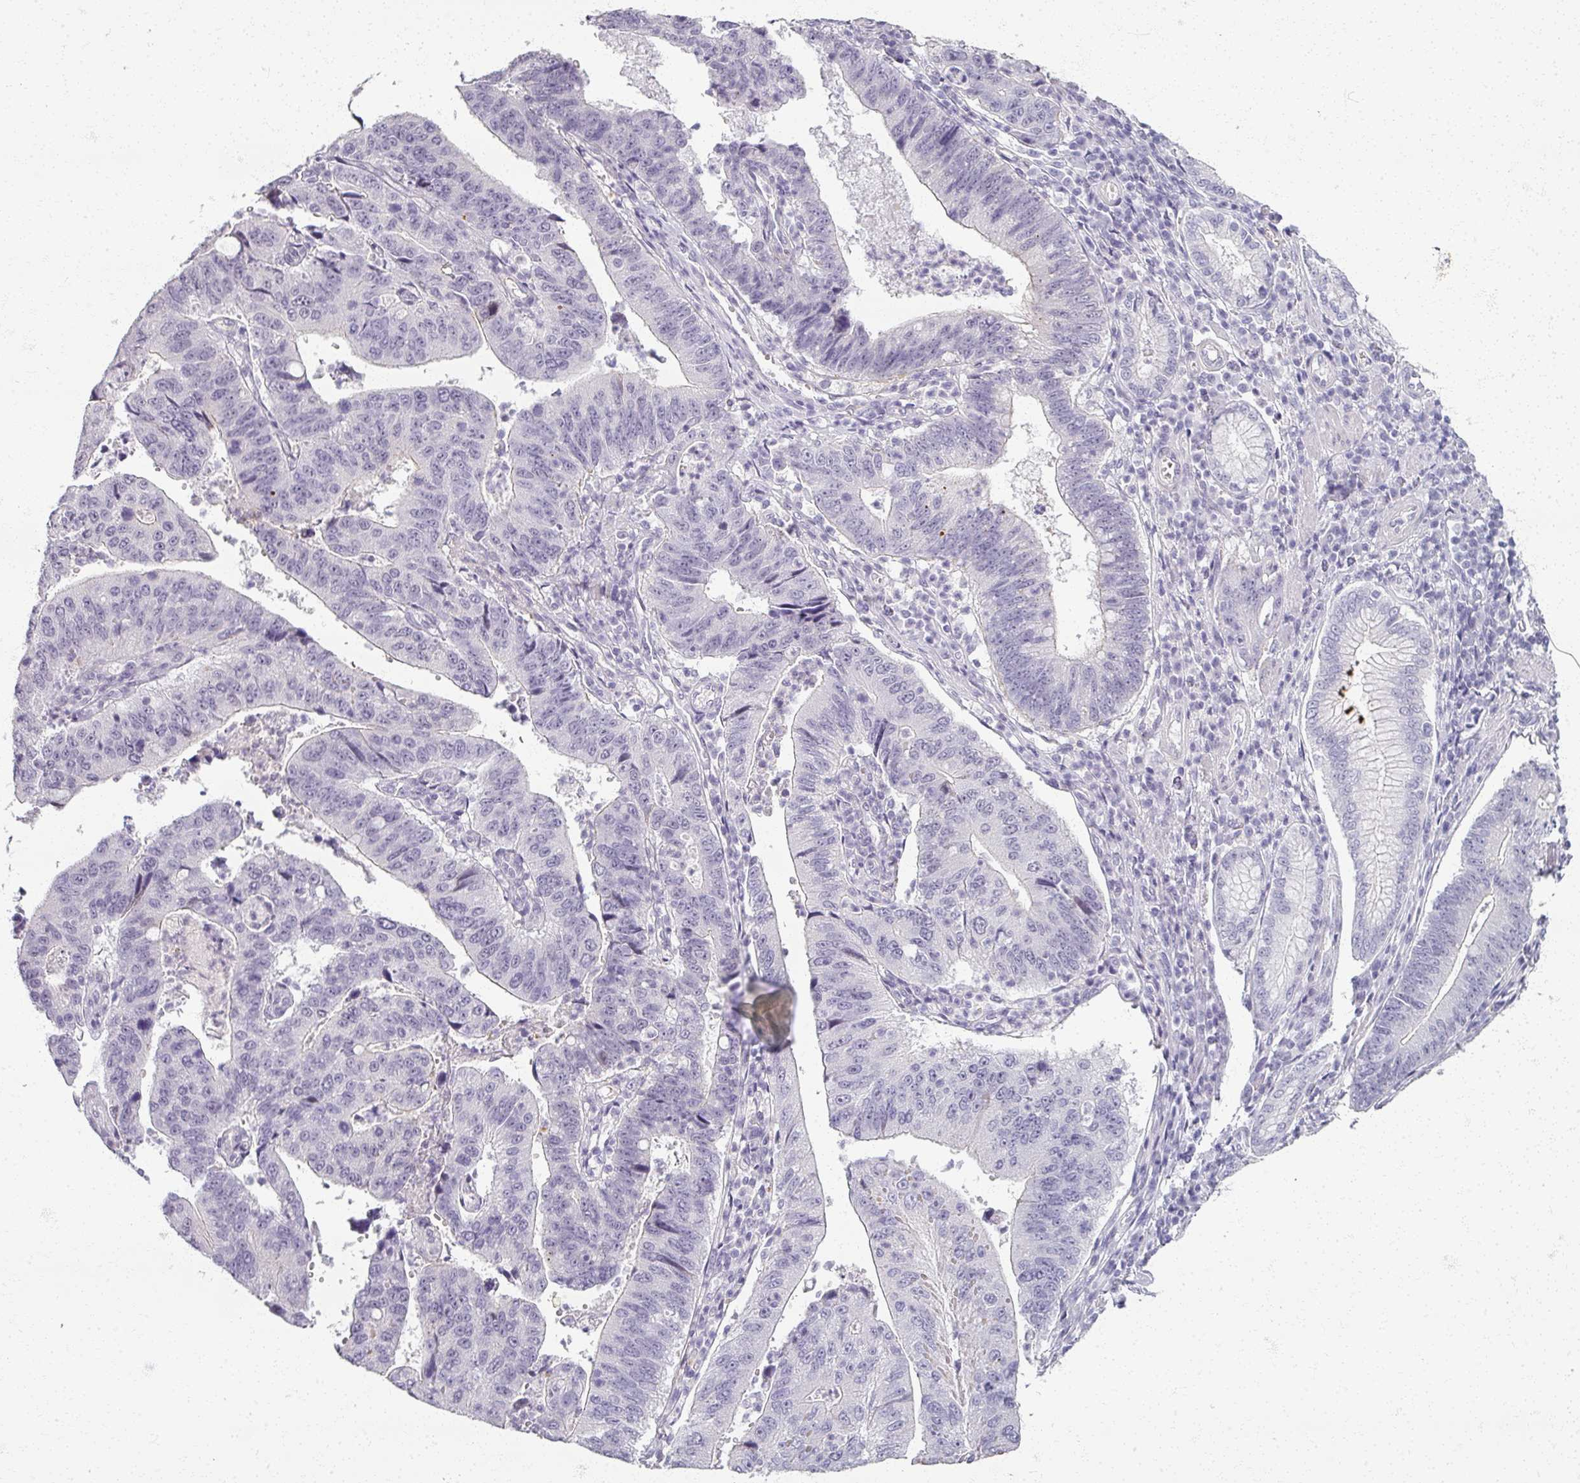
{"staining": {"intensity": "negative", "quantity": "none", "location": "none"}, "tissue": "stomach cancer", "cell_type": "Tumor cells", "image_type": "cancer", "snomed": [{"axis": "morphology", "description": "Adenocarcinoma, NOS"}, {"axis": "topography", "description": "Stomach"}], "caption": "IHC photomicrograph of stomach cancer (adenocarcinoma) stained for a protein (brown), which shows no positivity in tumor cells.", "gene": "RFPL2", "patient": {"sex": "male", "age": 59}}